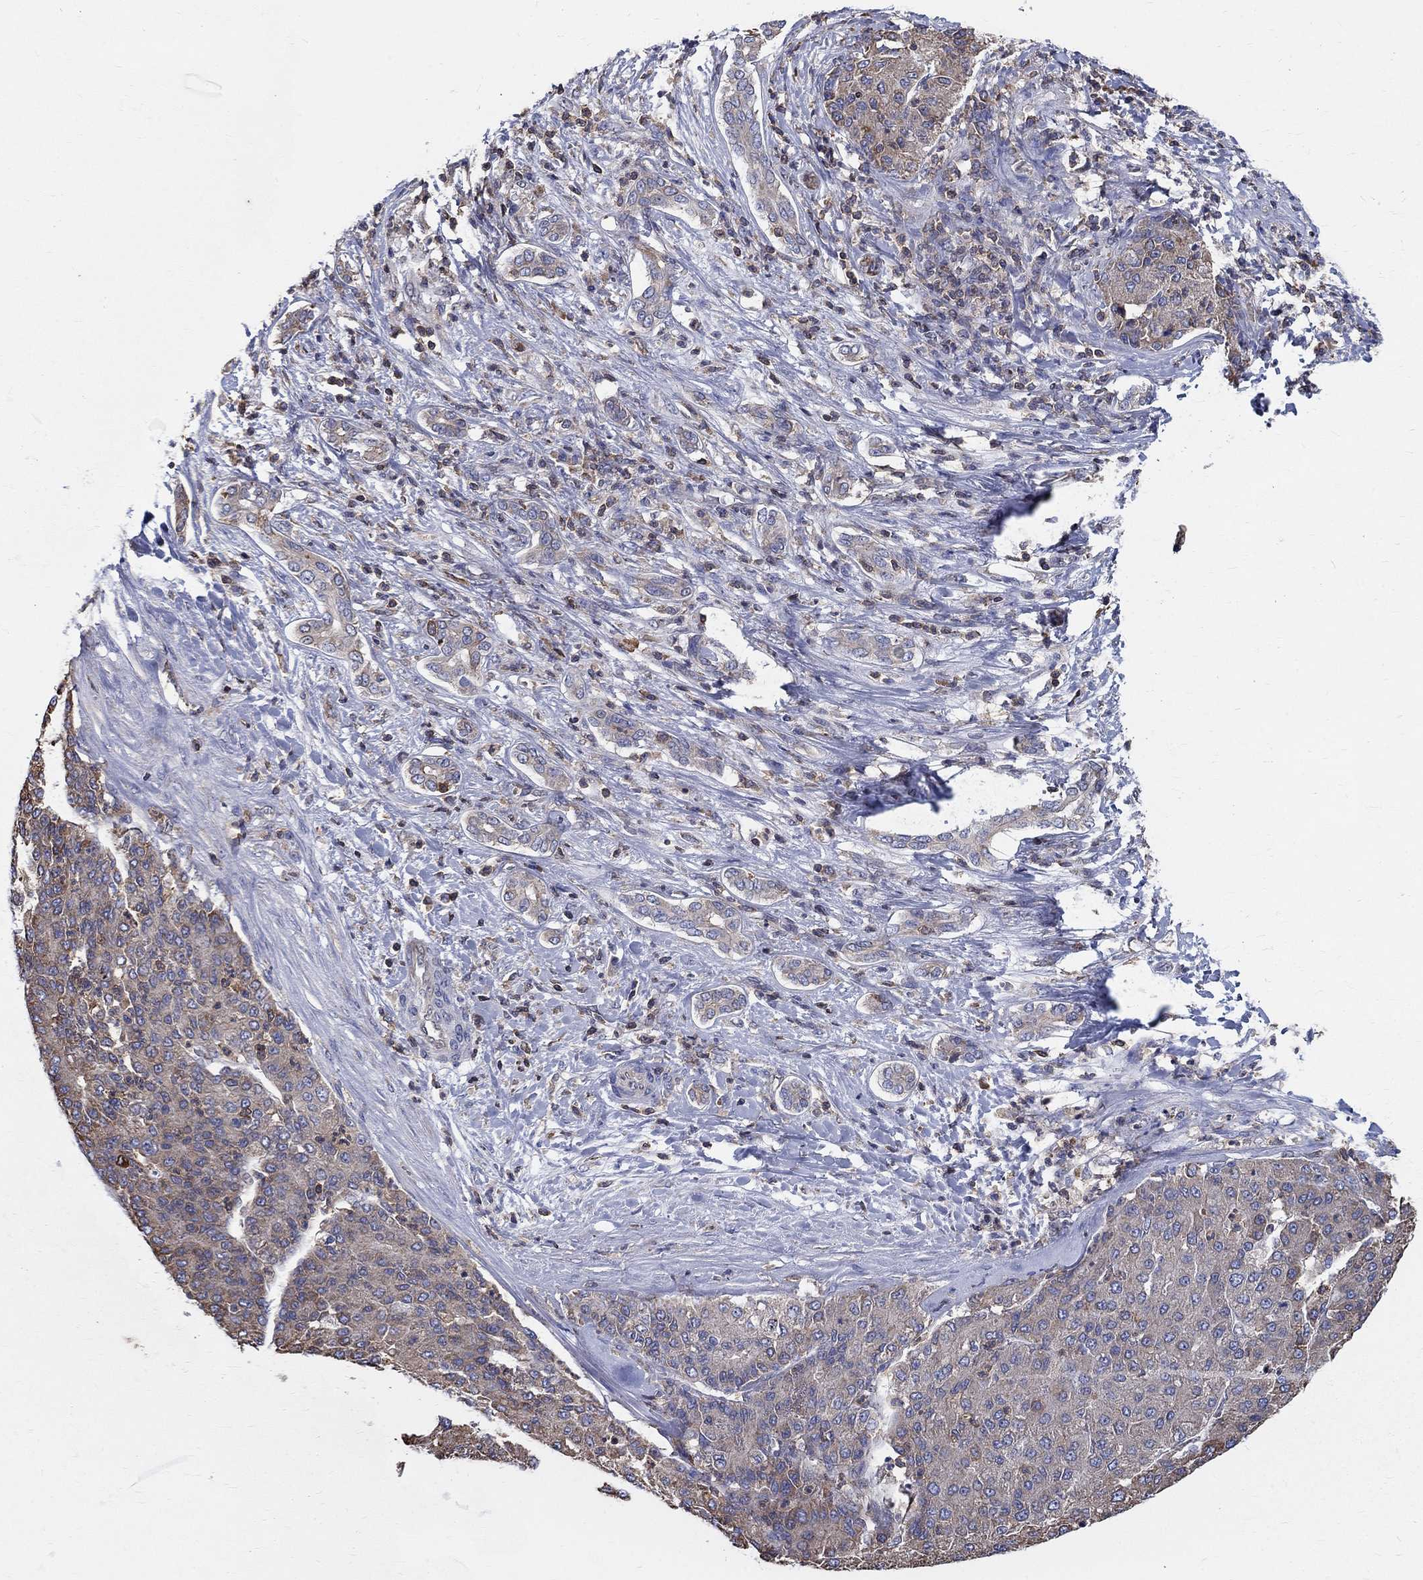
{"staining": {"intensity": "weak", "quantity": "<25%", "location": "cytoplasmic/membranous"}, "tissue": "liver cancer", "cell_type": "Tumor cells", "image_type": "cancer", "snomed": [{"axis": "morphology", "description": "Carcinoma, Hepatocellular, NOS"}, {"axis": "topography", "description": "Liver"}], "caption": "High magnification brightfield microscopy of liver hepatocellular carcinoma stained with DAB (brown) and counterstained with hematoxylin (blue): tumor cells show no significant staining.", "gene": "AGAP2", "patient": {"sex": "male", "age": 65}}